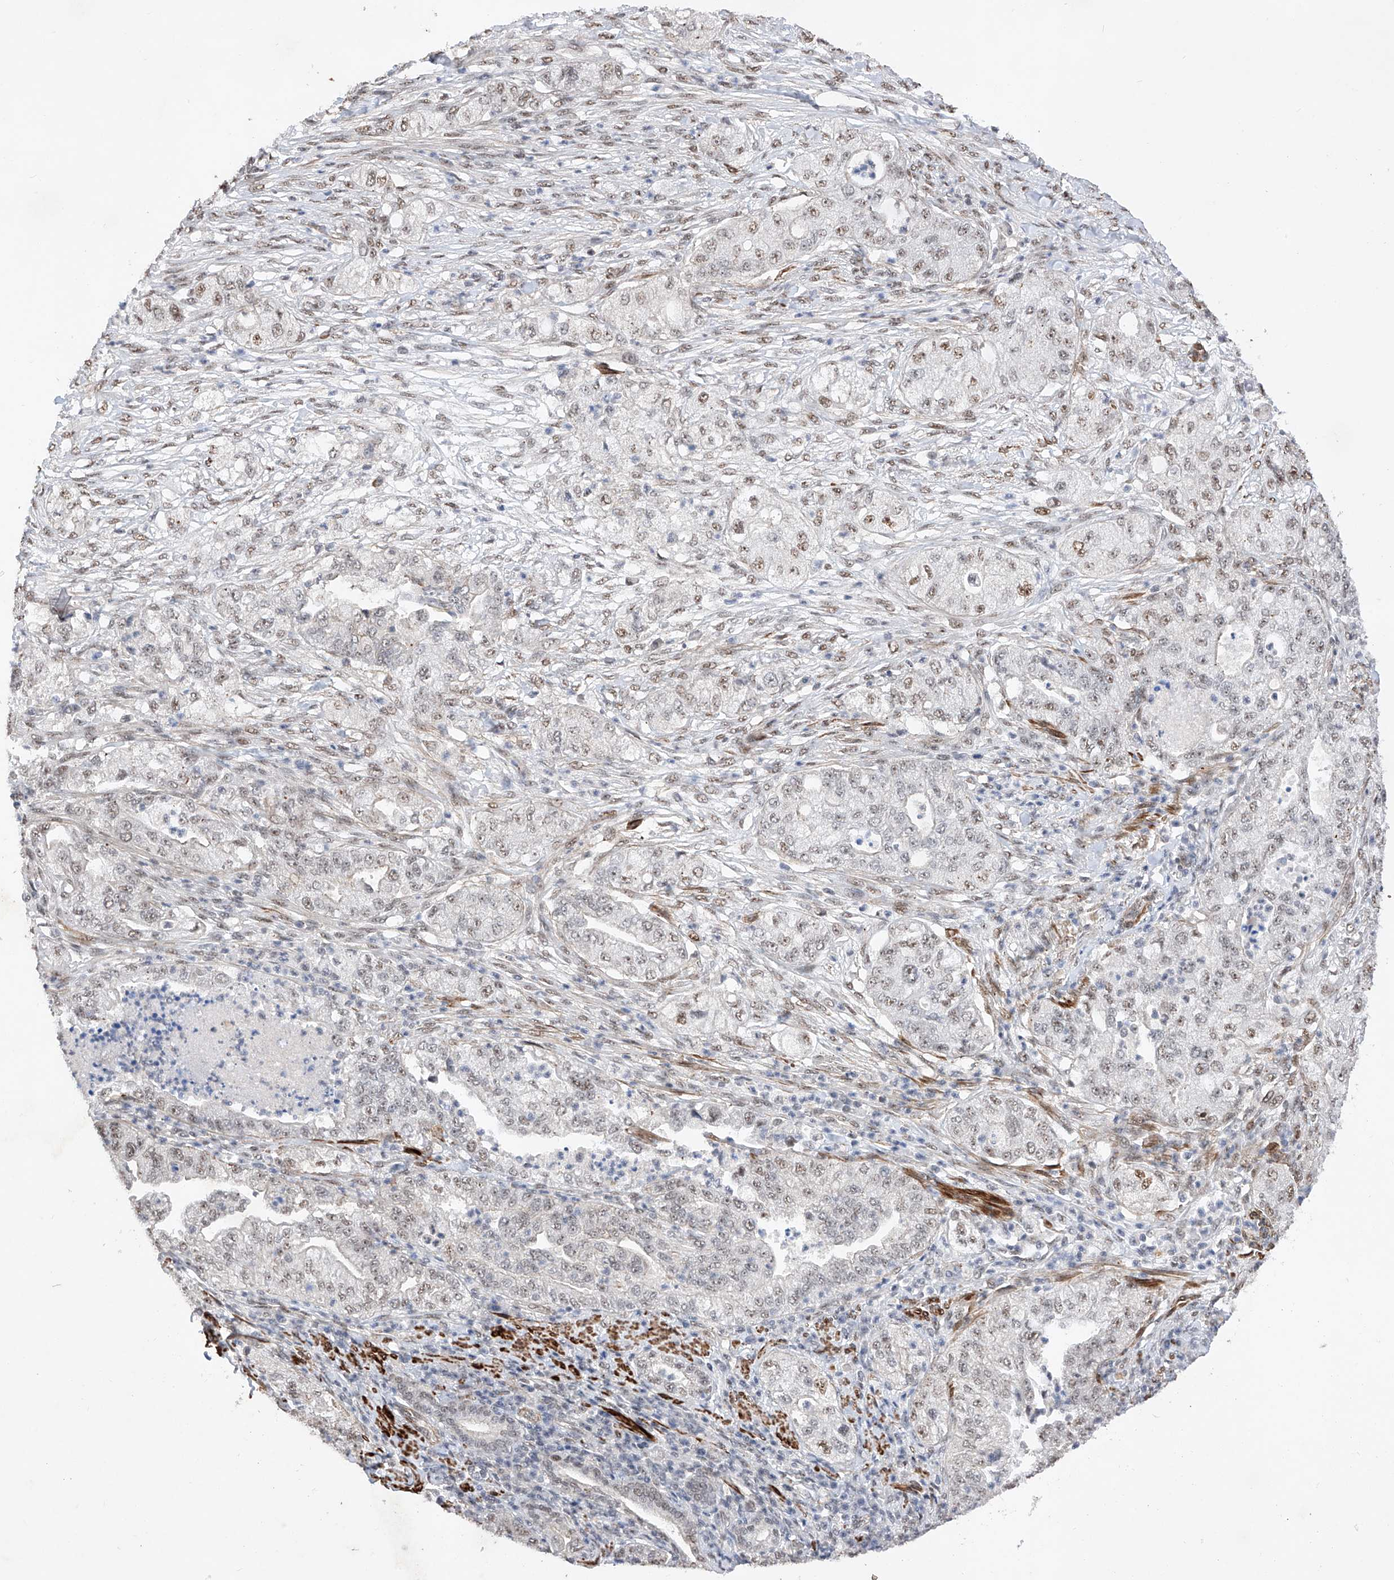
{"staining": {"intensity": "weak", "quantity": "25%-75%", "location": "nuclear"}, "tissue": "pancreatic cancer", "cell_type": "Tumor cells", "image_type": "cancer", "snomed": [{"axis": "morphology", "description": "Adenocarcinoma, NOS"}, {"axis": "topography", "description": "Pancreas"}], "caption": "A histopathology image of human pancreatic cancer stained for a protein shows weak nuclear brown staining in tumor cells. (Stains: DAB (3,3'-diaminobenzidine) in brown, nuclei in blue, Microscopy: brightfield microscopy at high magnification).", "gene": "NFATC4", "patient": {"sex": "female", "age": 78}}